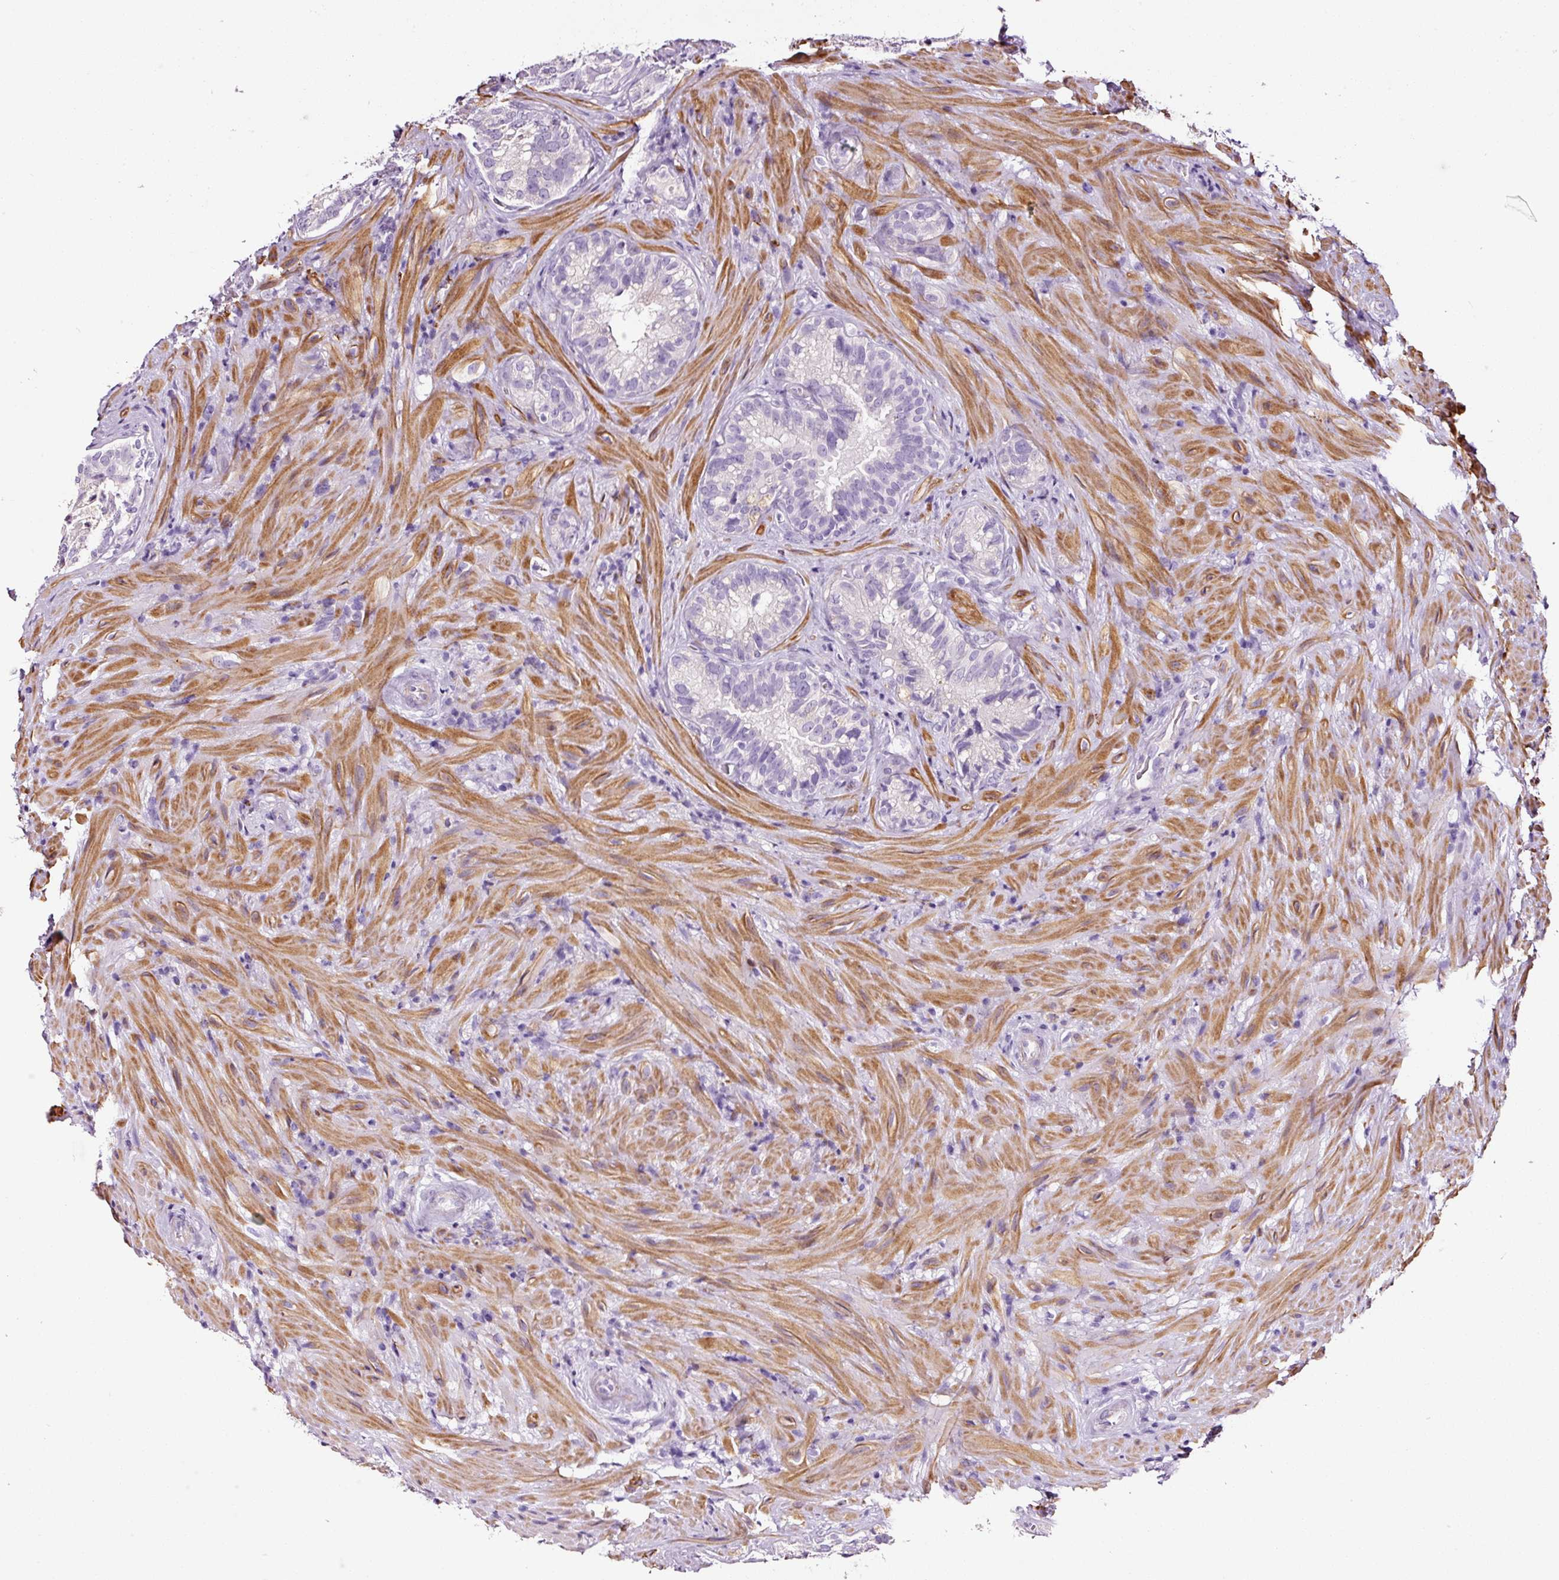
{"staining": {"intensity": "negative", "quantity": "none", "location": "none"}, "tissue": "seminal vesicle", "cell_type": "Glandular cells", "image_type": "normal", "snomed": [{"axis": "morphology", "description": "Normal tissue, NOS"}, {"axis": "topography", "description": "Seminal veicle"}], "caption": "This is a photomicrograph of immunohistochemistry staining of normal seminal vesicle, which shows no staining in glandular cells.", "gene": "CYB561A3", "patient": {"sex": "male", "age": 68}}